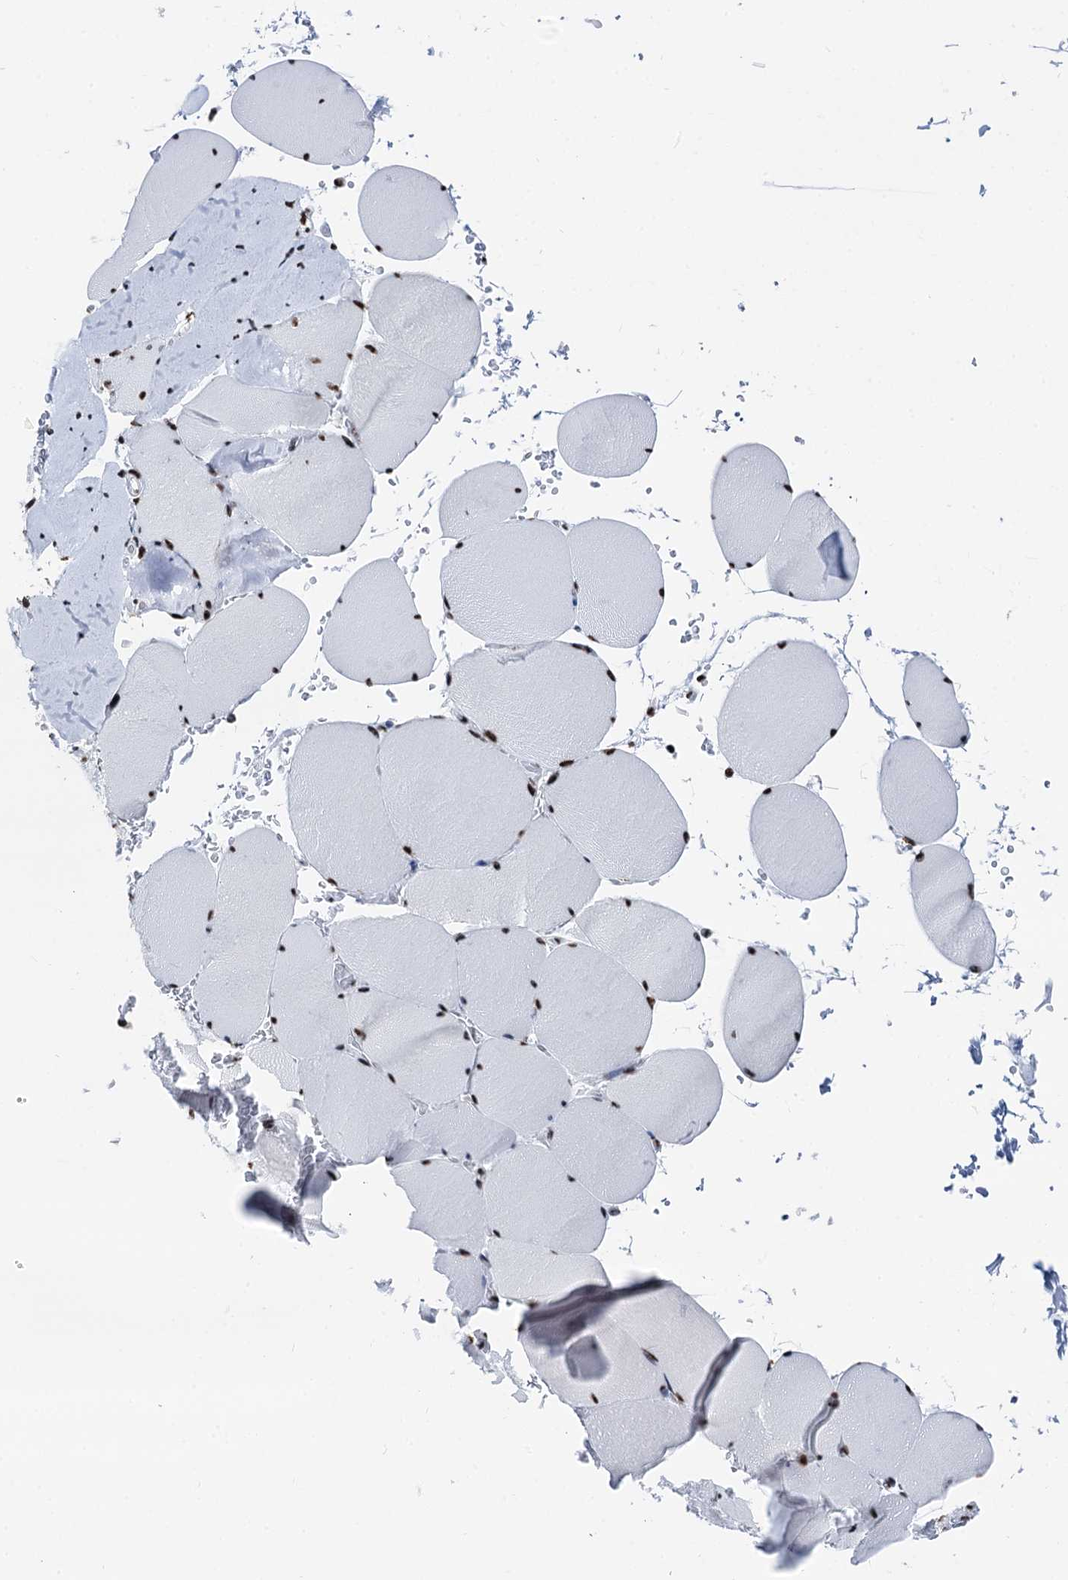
{"staining": {"intensity": "strong", "quantity": ">75%", "location": "nuclear"}, "tissue": "skeletal muscle", "cell_type": "Myocytes", "image_type": "normal", "snomed": [{"axis": "morphology", "description": "Normal tissue, NOS"}, {"axis": "topography", "description": "Skeletal muscle"}, {"axis": "topography", "description": "Head-Neck"}], "caption": "Immunohistochemistry histopathology image of unremarkable human skeletal muscle stained for a protein (brown), which reveals high levels of strong nuclear expression in approximately >75% of myocytes.", "gene": "DDX23", "patient": {"sex": "male", "age": 66}}